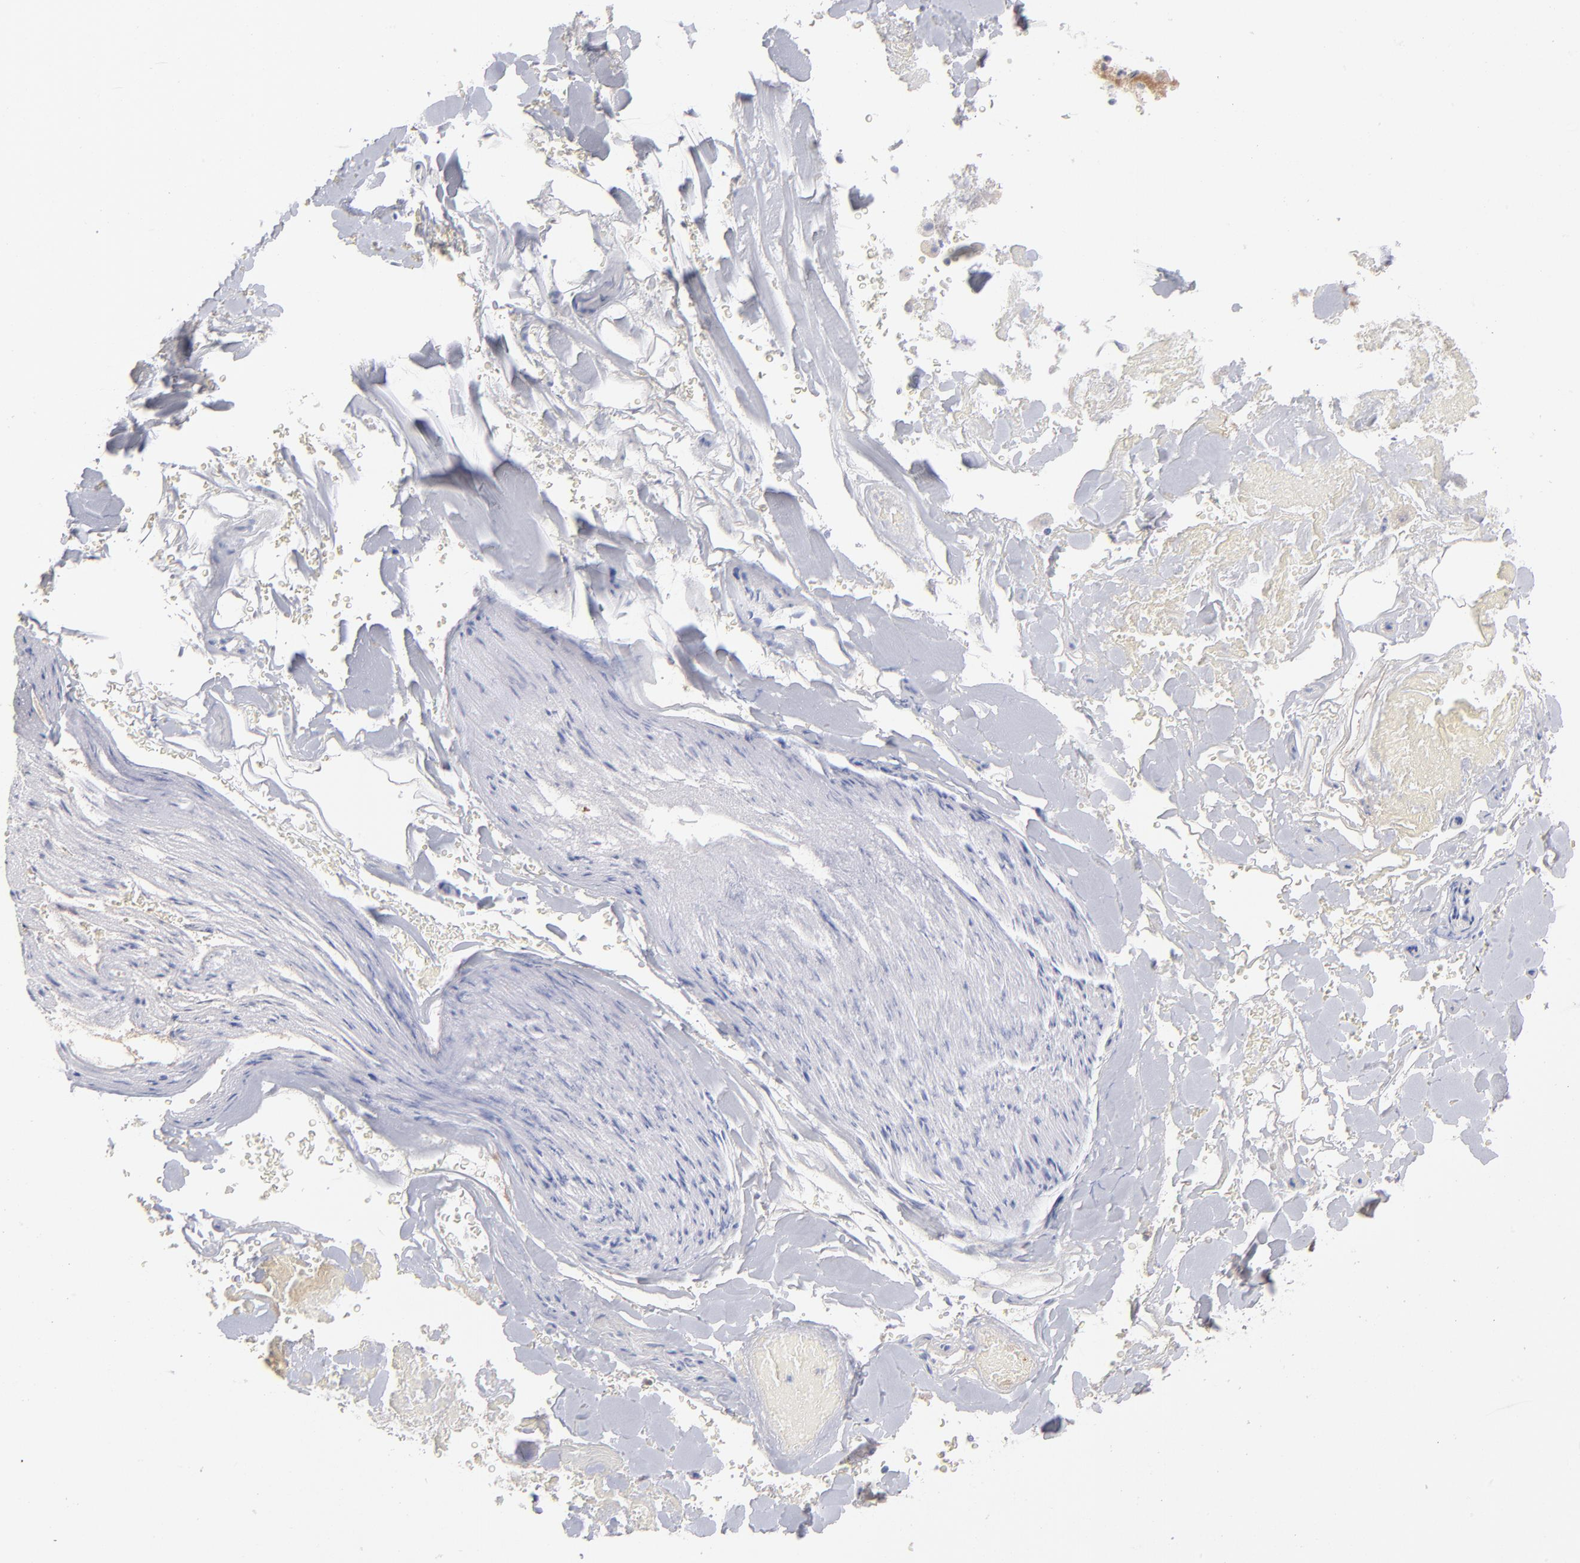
{"staining": {"intensity": "negative", "quantity": "none", "location": "none"}, "tissue": "adipose tissue", "cell_type": "Adipocytes", "image_type": "normal", "snomed": [{"axis": "morphology", "description": "Normal tissue, NOS"}, {"axis": "morphology", "description": "Cholangiocarcinoma"}, {"axis": "topography", "description": "Liver"}, {"axis": "topography", "description": "Peripheral nerve tissue"}], "caption": "A photomicrograph of adipose tissue stained for a protein shows no brown staining in adipocytes.", "gene": "HP", "patient": {"sex": "male", "age": 50}}